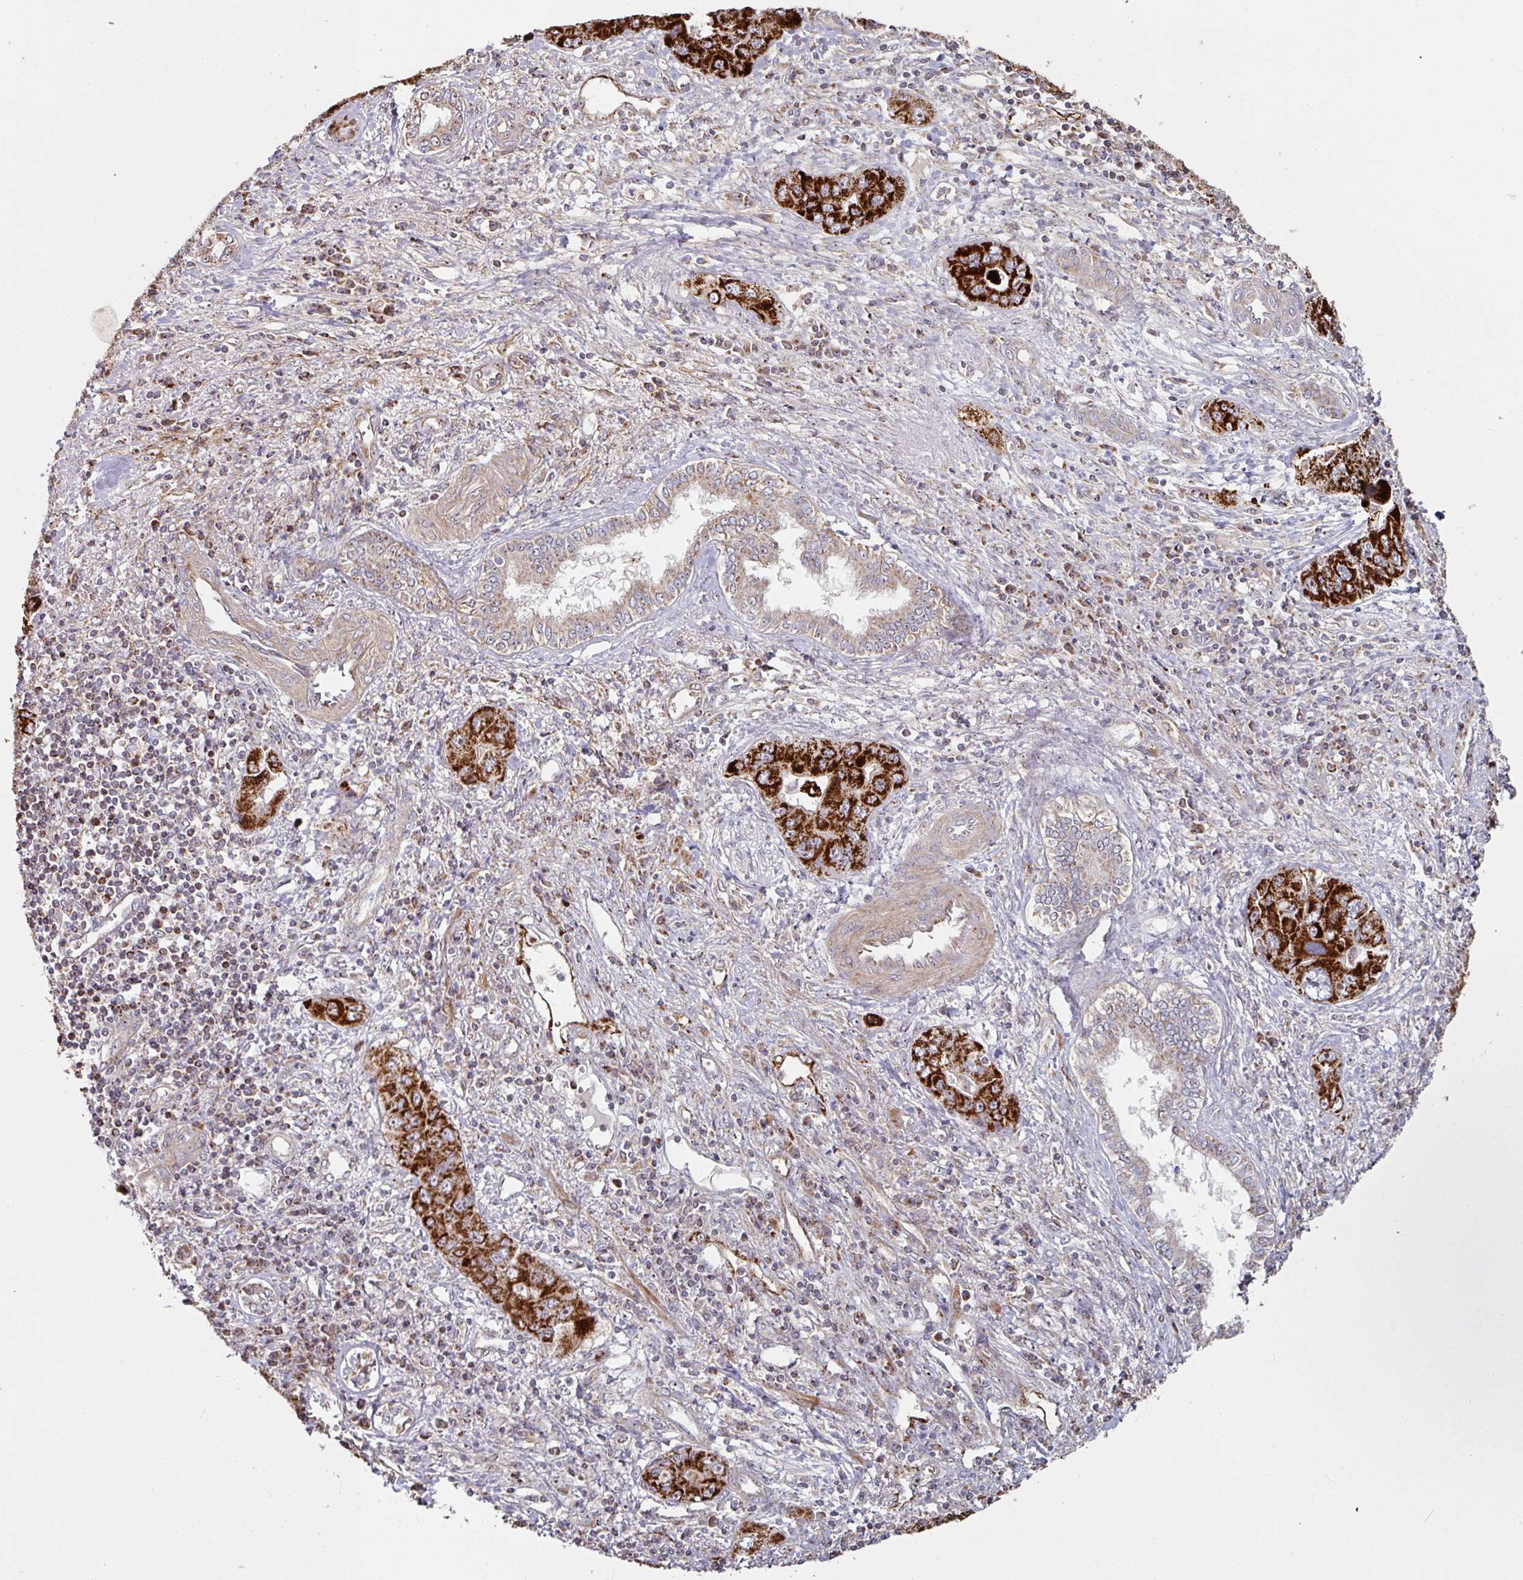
{"staining": {"intensity": "strong", "quantity": ">75%", "location": "cytoplasmic/membranous"}, "tissue": "liver cancer", "cell_type": "Tumor cells", "image_type": "cancer", "snomed": [{"axis": "morphology", "description": "Cholangiocarcinoma"}, {"axis": "topography", "description": "Liver"}], "caption": "Liver cancer stained for a protein reveals strong cytoplasmic/membranous positivity in tumor cells.", "gene": "OR2D3", "patient": {"sex": "male", "age": 67}}